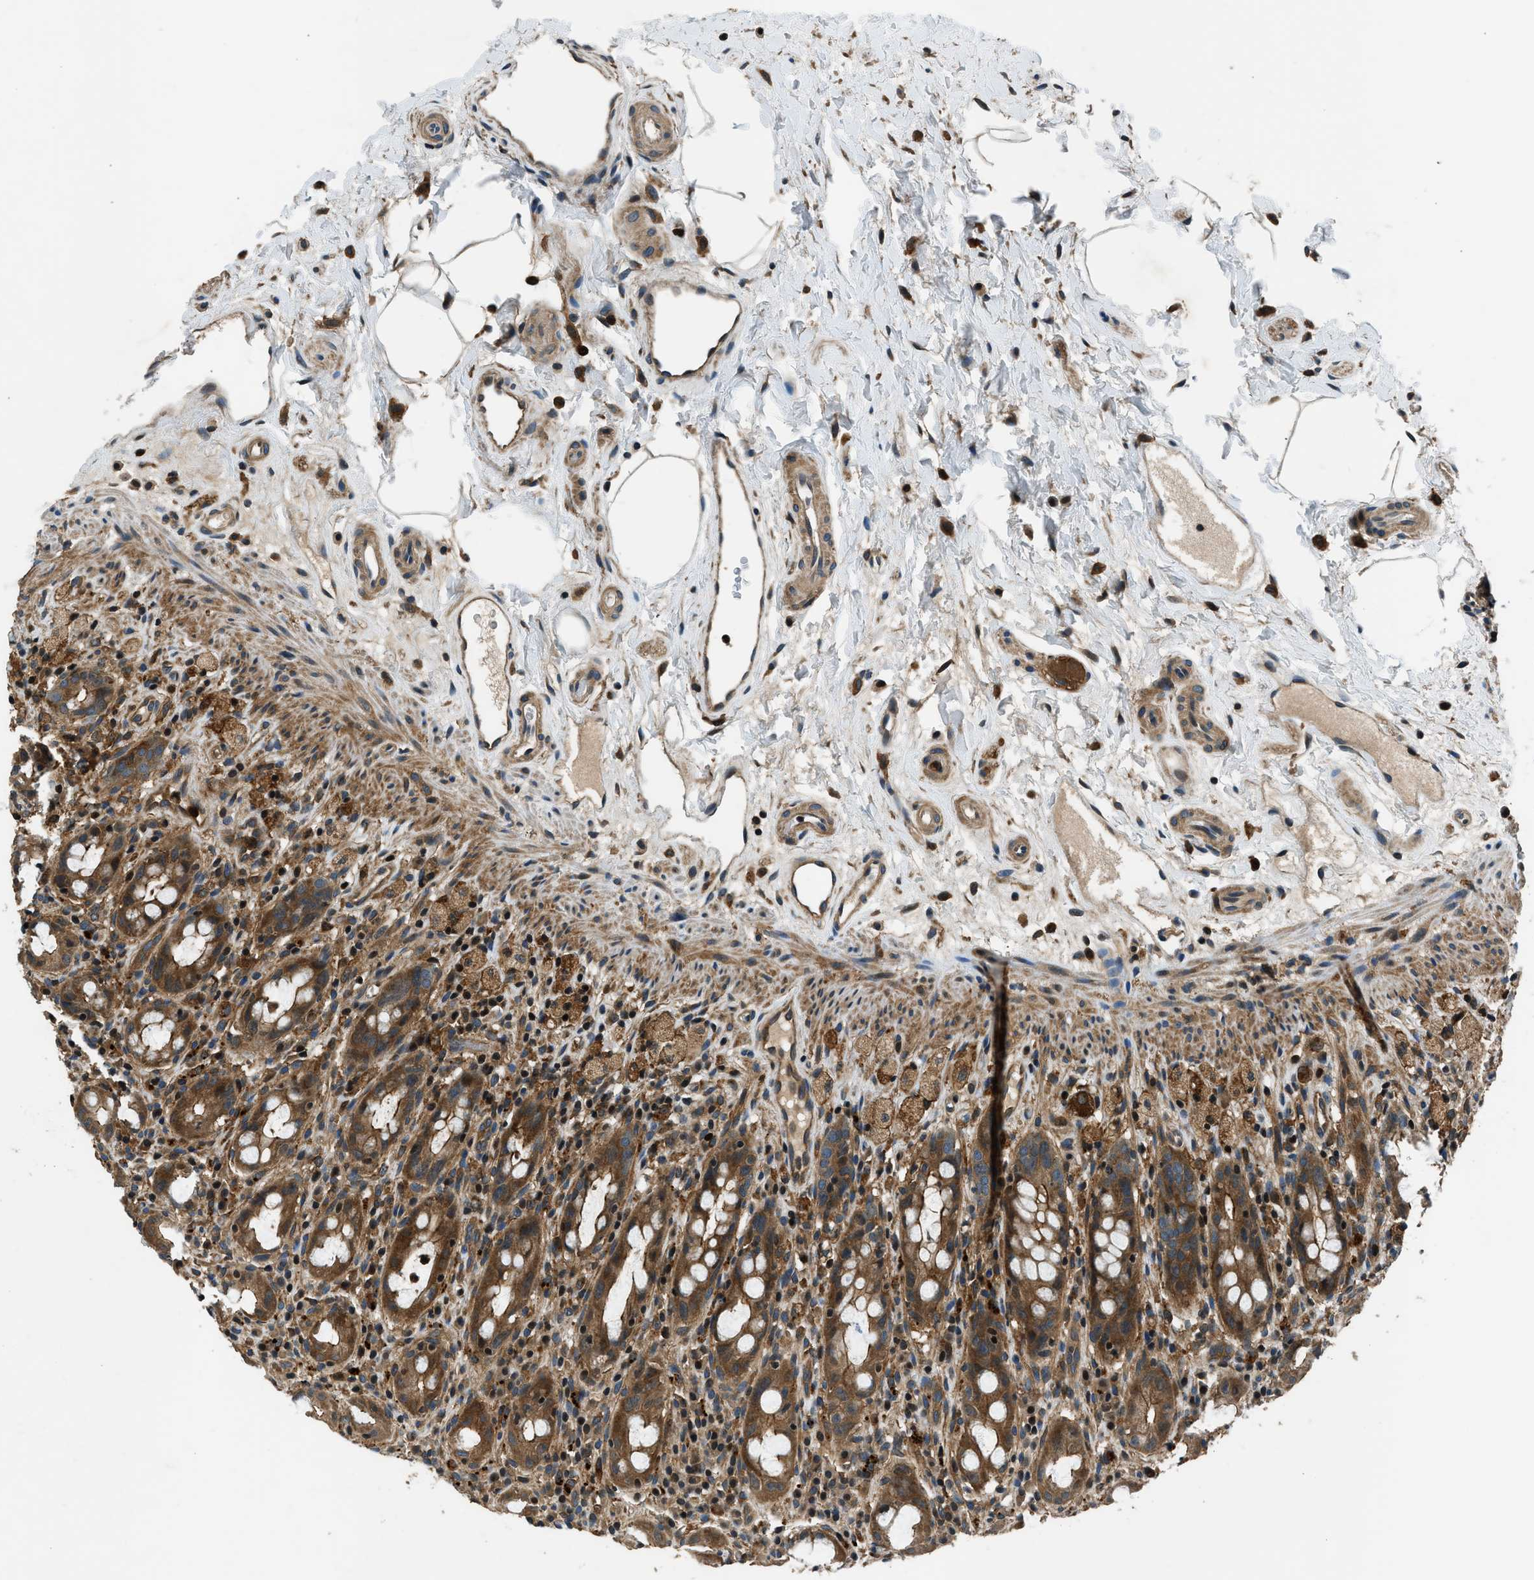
{"staining": {"intensity": "strong", "quantity": ">75%", "location": "cytoplasmic/membranous"}, "tissue": "rectum", "cell_type": "Glandular cells", "image_type": "normal", "snomed": [{"axis": "morphology", "description": "Normal tissue, NOS"}, {"axis": "topography", "description": "Rectum"}], "caption": "Strong cytoplasmic/membranous positivity for a protein is identified in approximately >75% of glandular cells of benign rectum using IHC.", "gene": "ARHGEF11", "patient": {"sex": "male", "age": 44}}